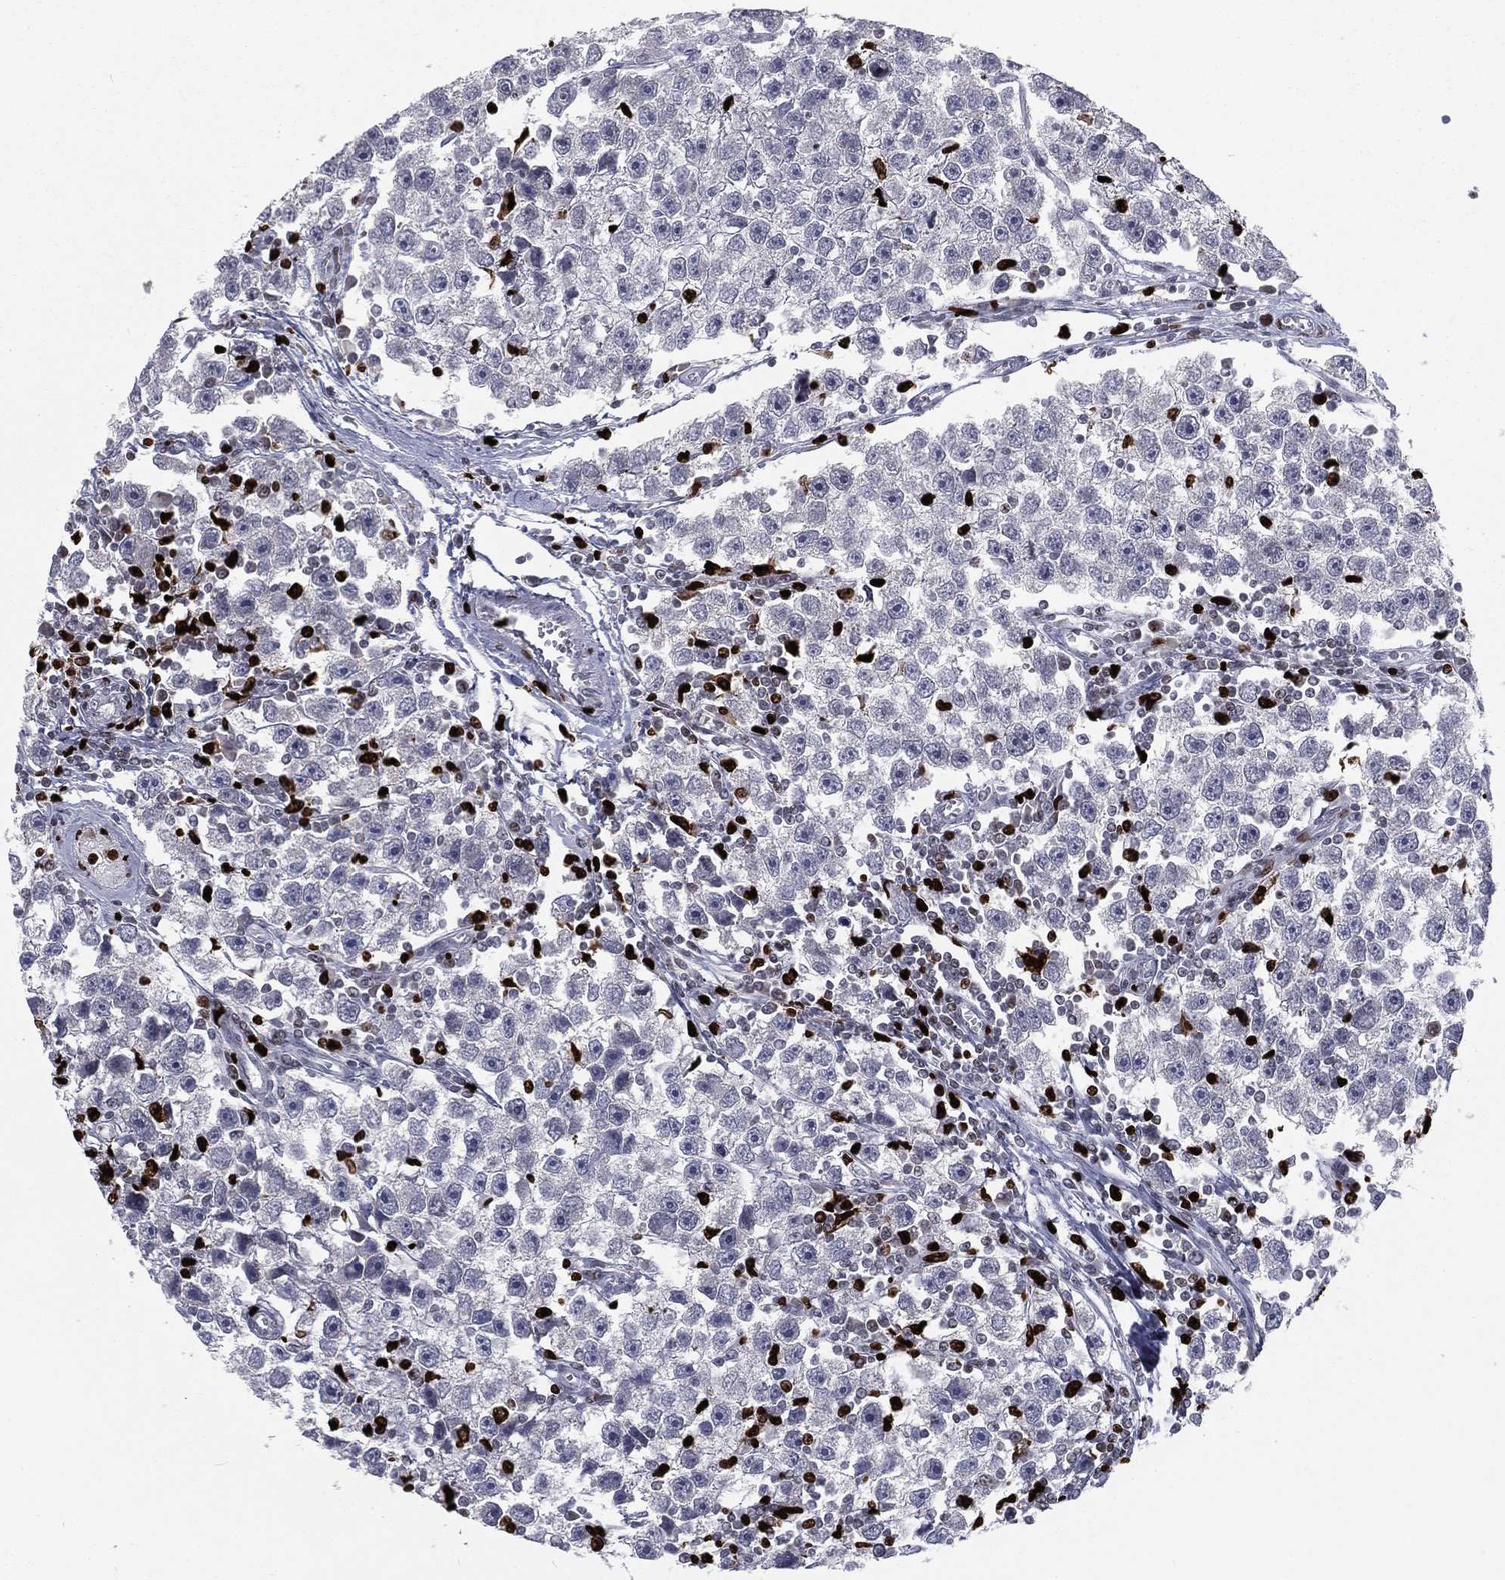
{"staining": {"intensity": "negative", "quantity": "none", "location": "none"}, "tissue": "testis cancer", "cell_type": "Tumor cells", "image_type": "cancer", "snomed": [{"axis": "morphology", "description": "Seminoma, NOS"}, {"axis": "topography", "description": "Testis"}], "caption": "An image of human testis seminoma is negative for staining in tumor cells.", "gene": "MNDA", "patient": {"sex": "male", "age": 30}}